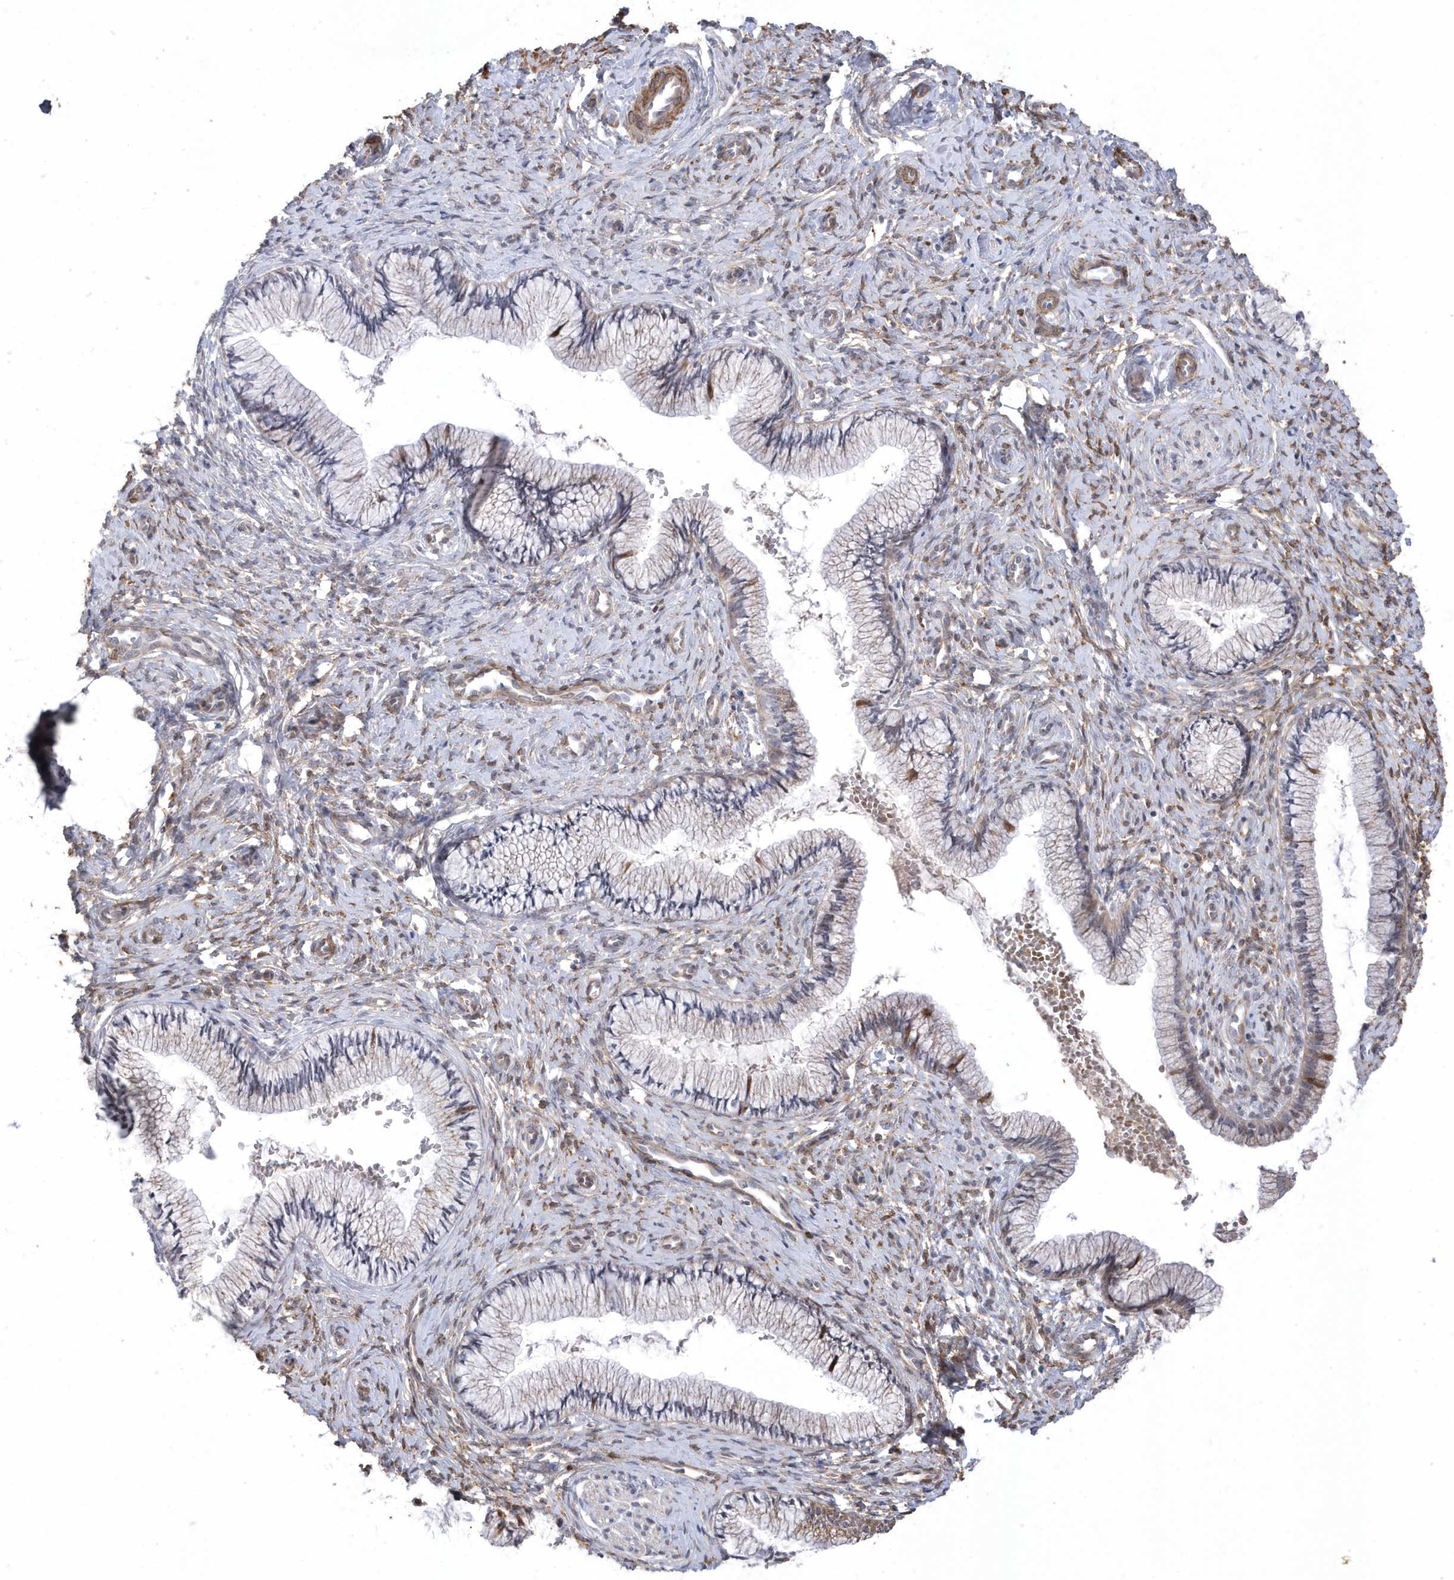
{"staining": {"intensity": "negative", "quantity": "none", "location": "none"}, "tissue": "cervix", "cell_type": "Glandular cells", "image_type": "normal", "snomed": [{"axis": "morphology", "description": "Normal tissue, NOS"}, {"axis": "topography", "description": "Cervix"}], "caption": "This micrograph is of normal cervix stained with immunohistochemistry (IHC) to label a protein in brown with the nuclei are counter-stained blue. There is no staining in glandular cells.", "gene": "GTPBP6", "patient": {"sex": "female", "age": 27}}